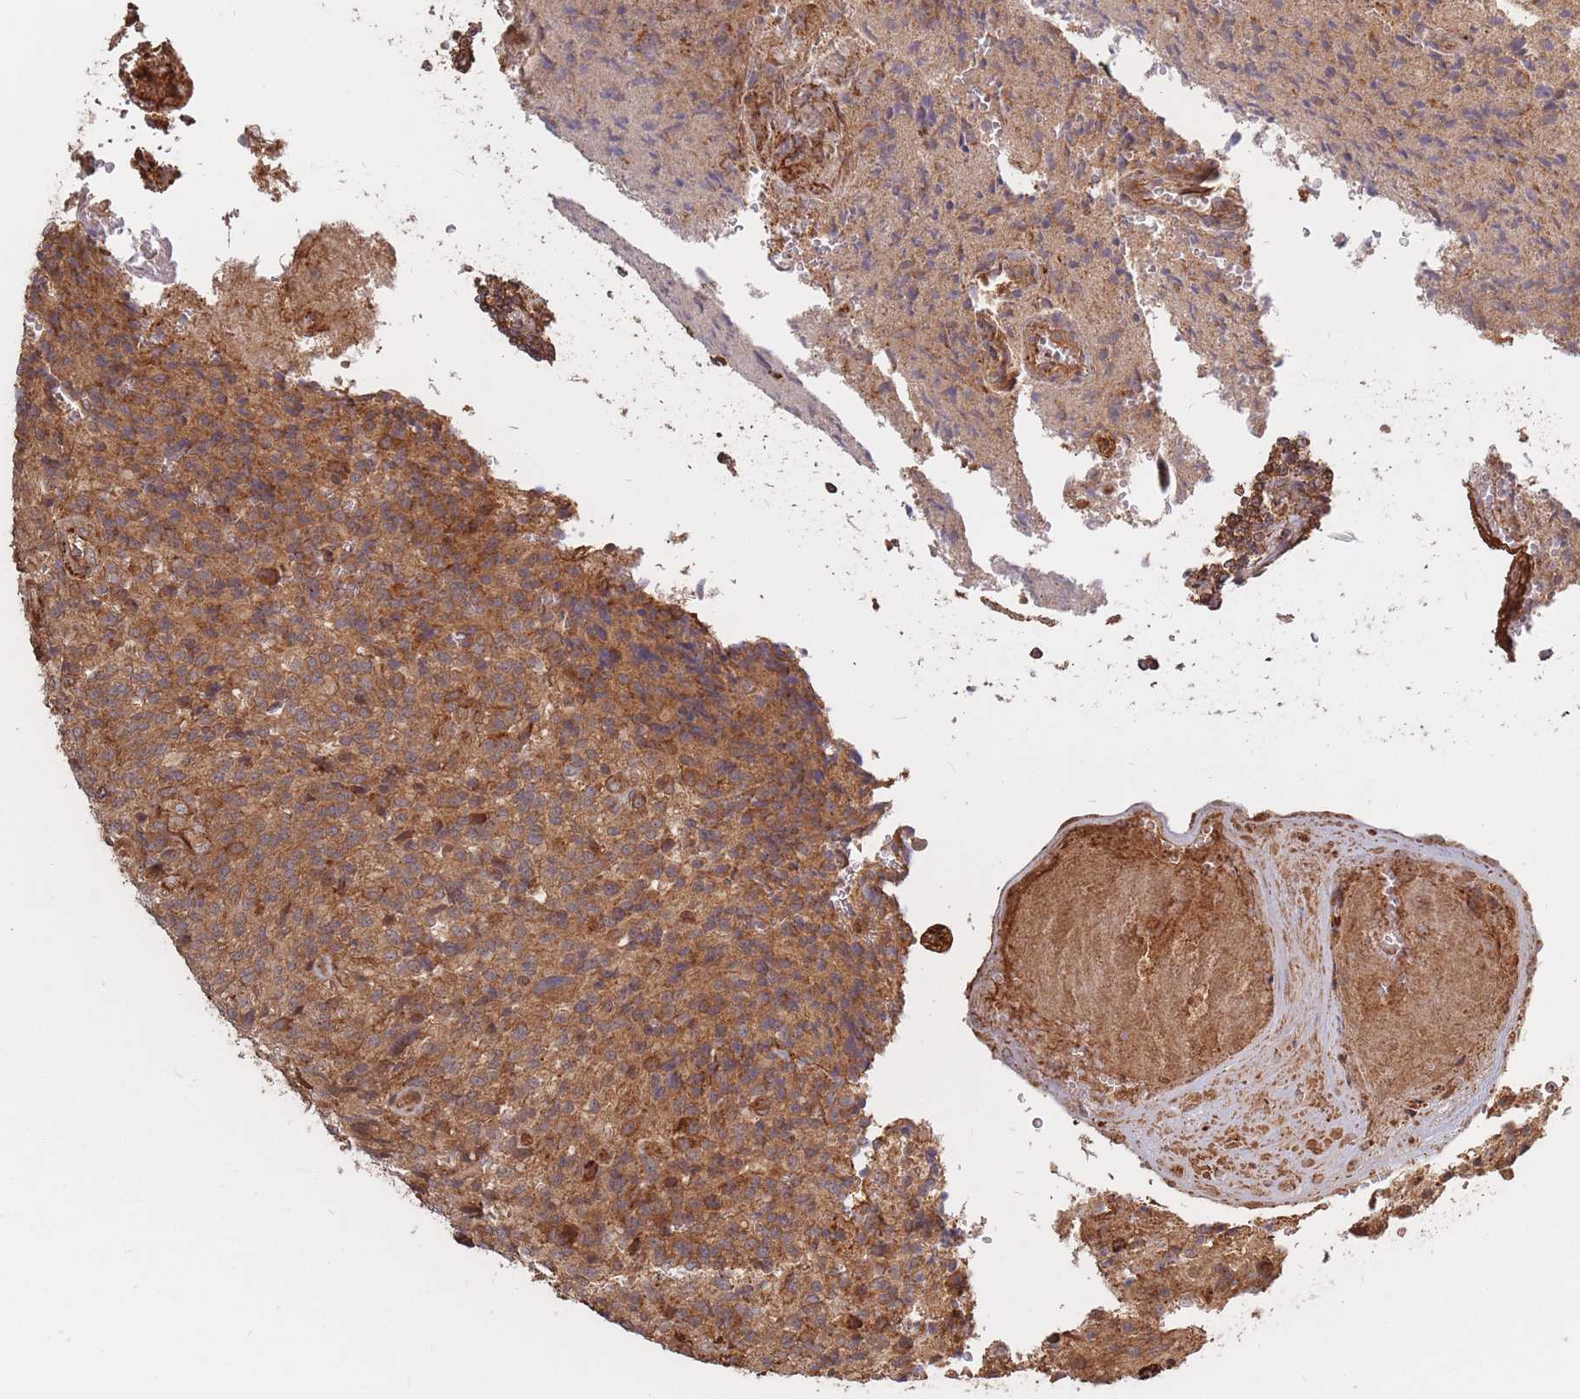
{"staining": {"intensity": "moderate", "quantity": ">75%", "location": "cytoplasmic/membranous"}, "tissue": "glioma", "cell_type": "Tumor cells", "image_type": "cancer", "snomed": [{"axis": "morphology", "description": "Normal tissue, NOS"}, {"axis": "morphology", "description": "Glioma, malignant, High grade"}, {"axis": "topography", "description": "Cerebral cortex"}], "caption": "High-magnification brightfield microscopy of glioma stained with DAB (3,3'-diaminobenzidine) (brown) and counterstained with hematoxylin (blue). tumor cells exhibit moderate cytoplasmic/membranous expression is present in approximately>75% of cells. The staining was performed using DAB to visualize the protein expression in brown, while the nuclei were stained in blue with hematoxylin (Magnification: 20x).", "gene": "RASSF2", "patient": {"sex": "male", "age": 56}}